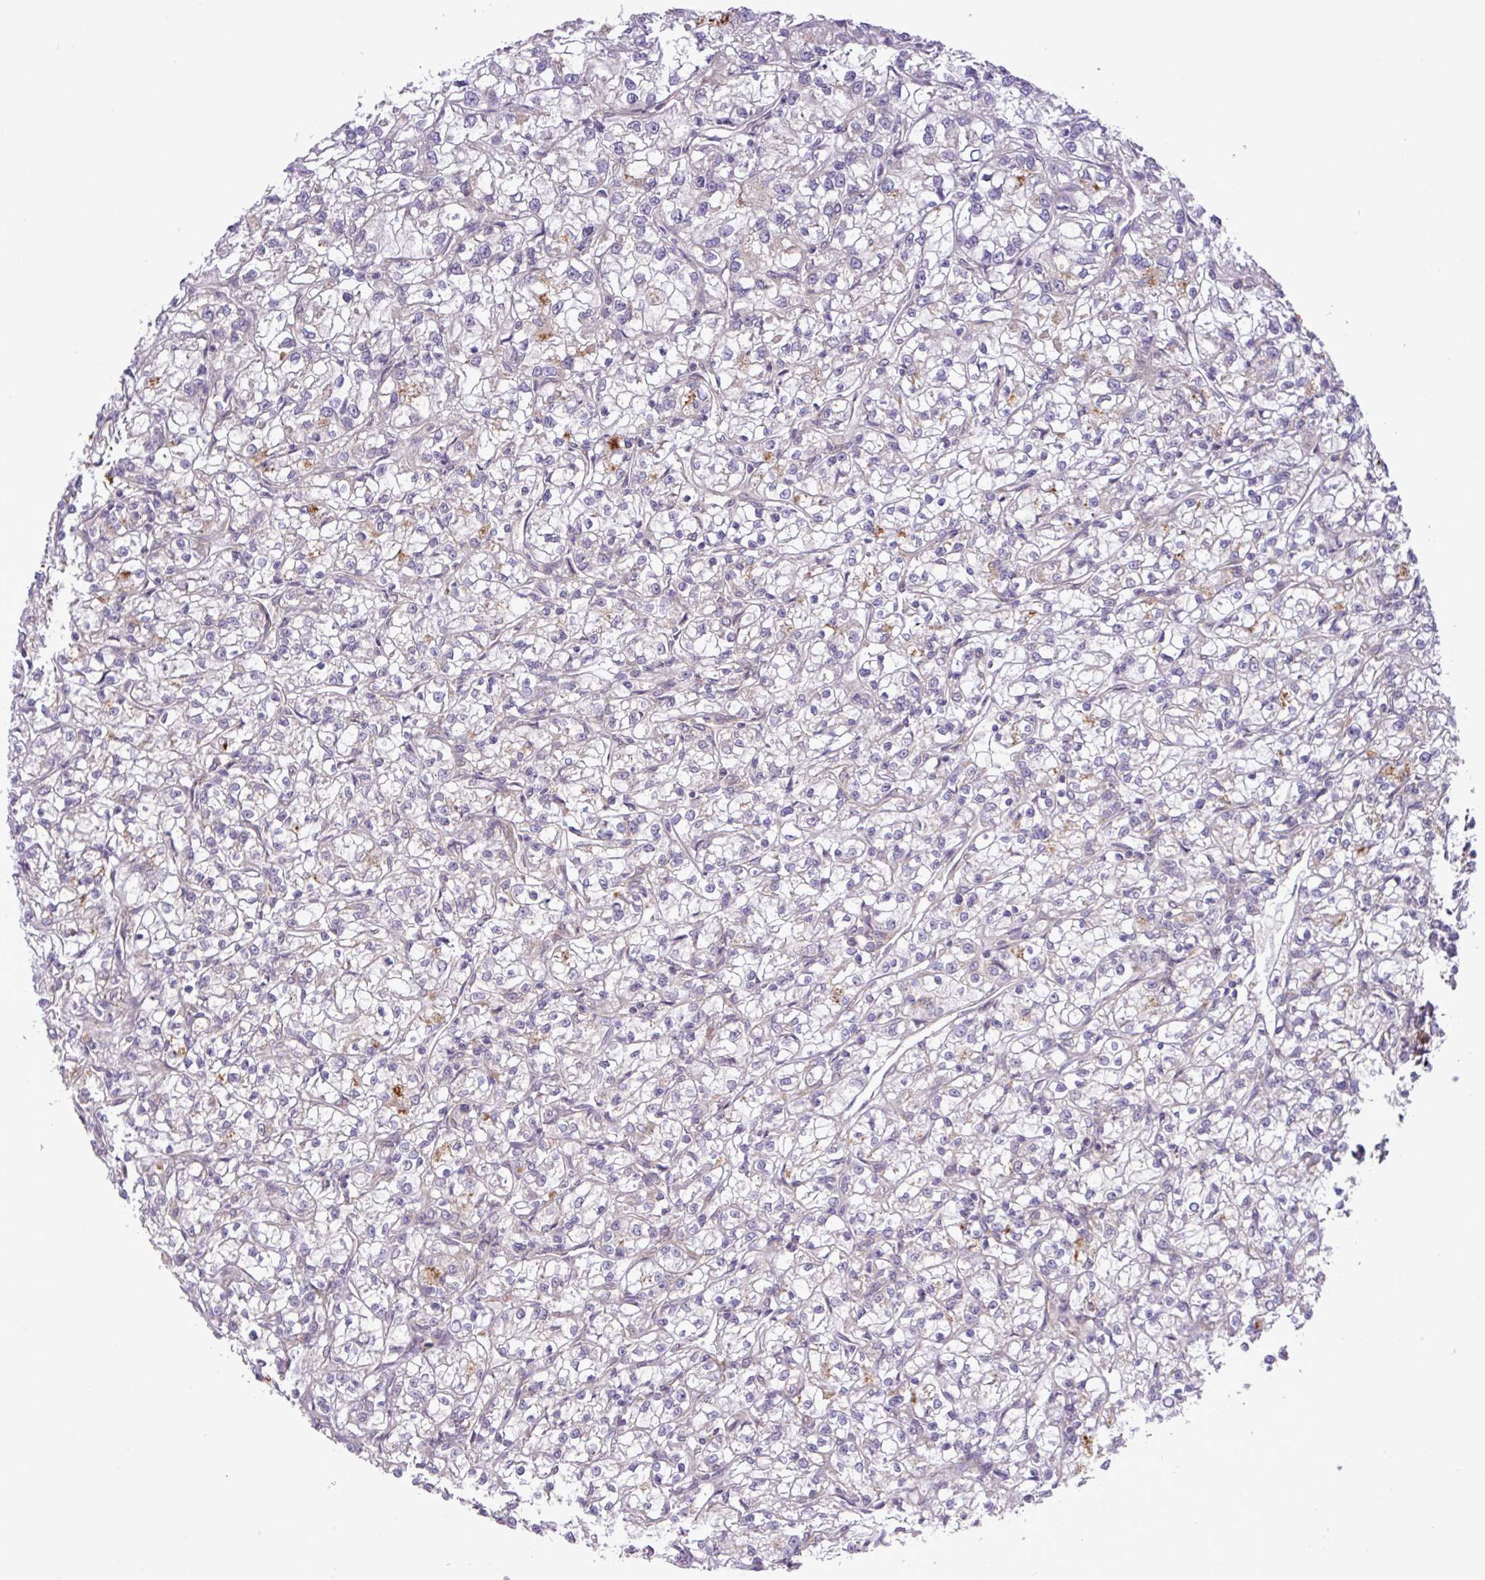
{"staining": {"intensity": "negative", "quantity": "none", "location": "none"}, "tissue": "renal cancer", "cell_type": "Tumor cells", "image_type": "cancer", "snomed": [{"axis": "morphology", "description": "Adenocarcinoma, NOS"}, {"axis": "topography", "description": "Kidney"}], "caption": "This is an immunohistochemistry (IHC) photomicrograph of renal cancer (adenocarcinoma). There is no positivity in tumor cells.", "gene": "FAM222B", "patient": {"sex": "female", "age": 59}}